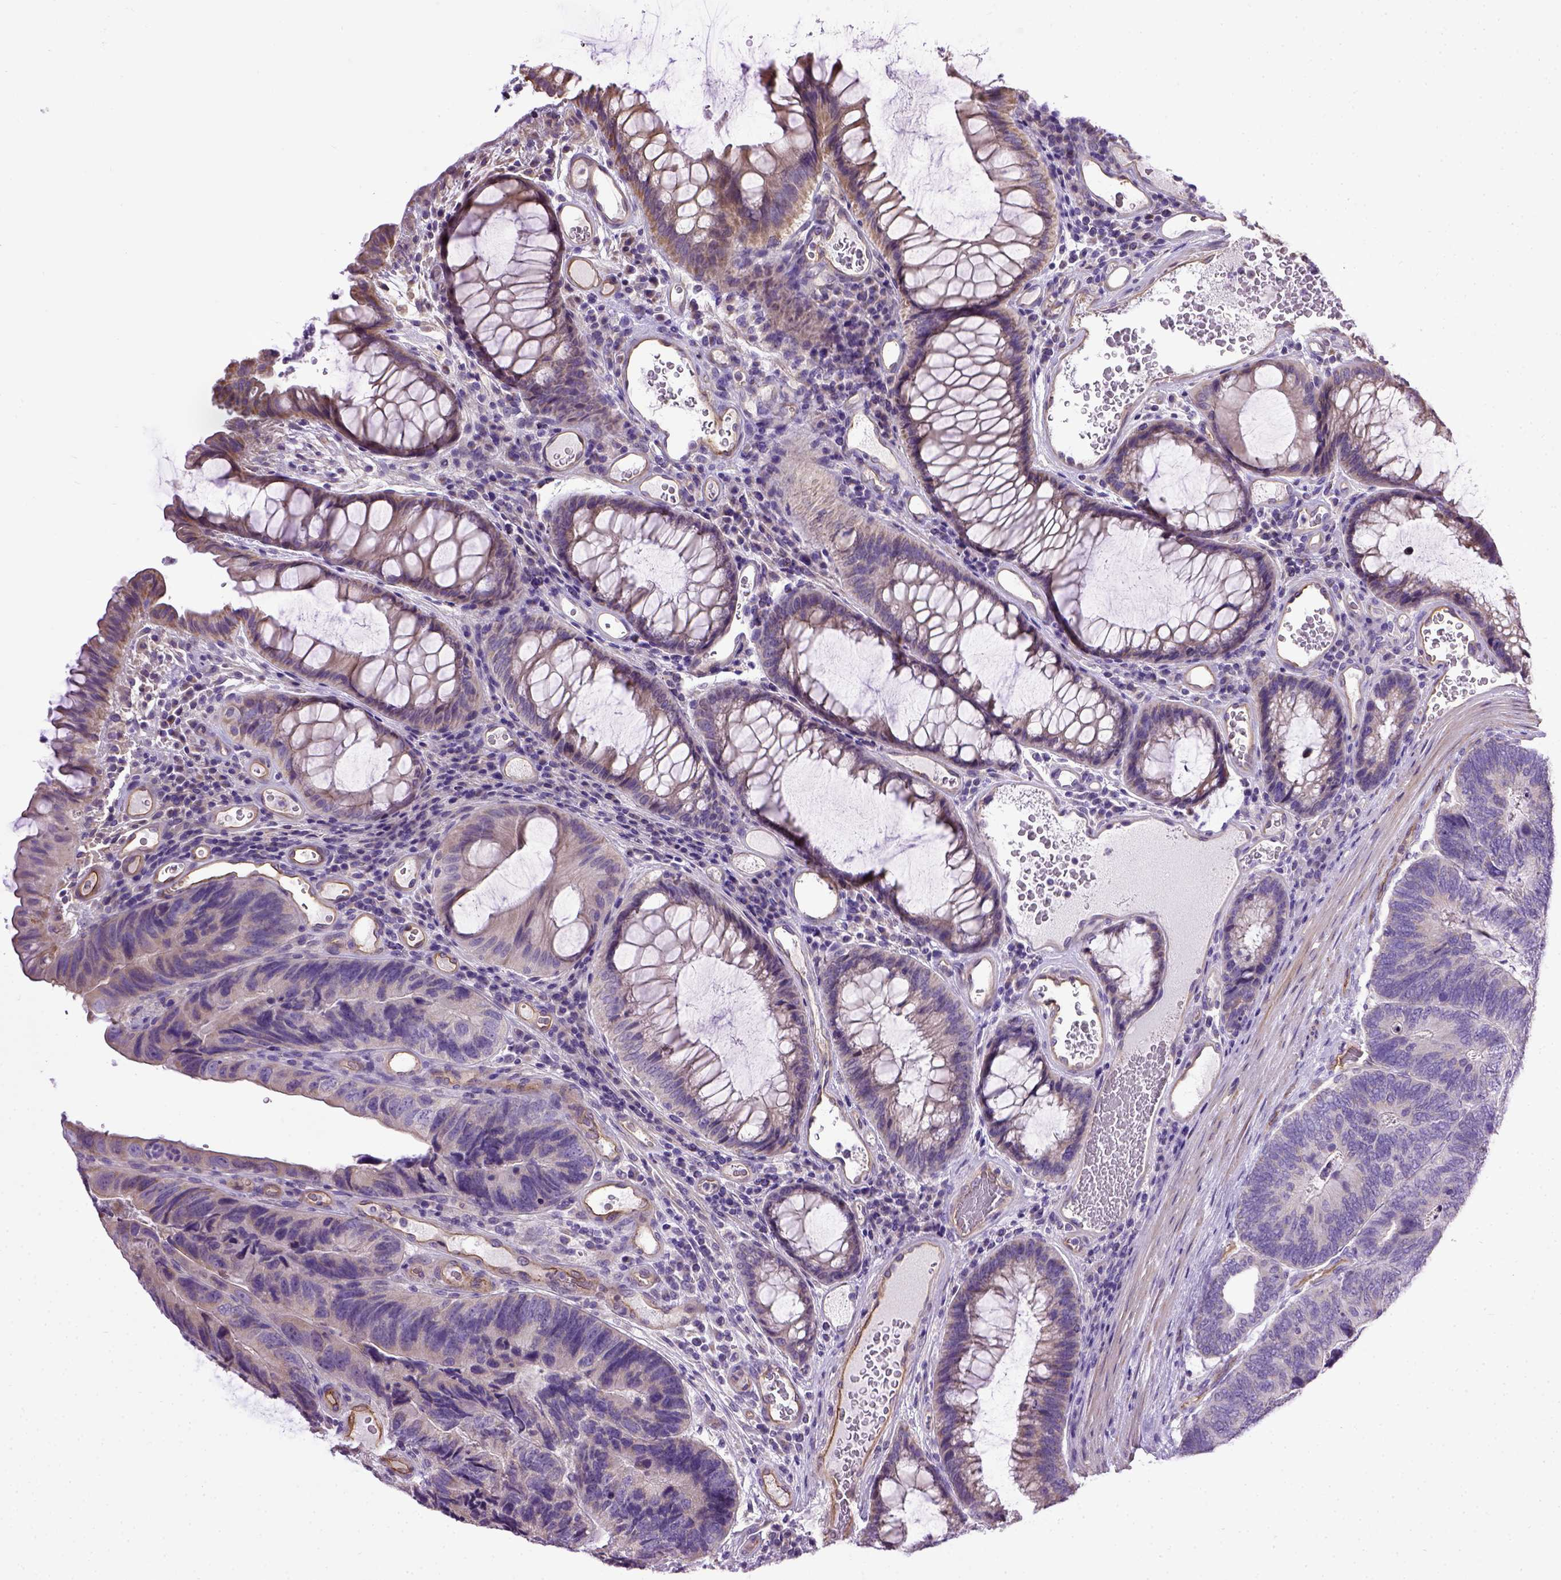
{"staining": {"intensity": "negative", "quantity": "none", "location": "none"}, "tissue": "colorectal cancer", "cell_type": "Tumor cells", "image_type": "cancer", "snomed": [{"axis": "morphology", "description": "Adenocarcinoma, NOS"}, {"axis": "topography", "description": "Colon"}], "caption": "Immunohistochemical staining of colorectal cancer (adenocarcinoma) exhibits no significant staining in tumor cells.", "gene": "ENG", "patient": {"sex": "female", "age": 67}}